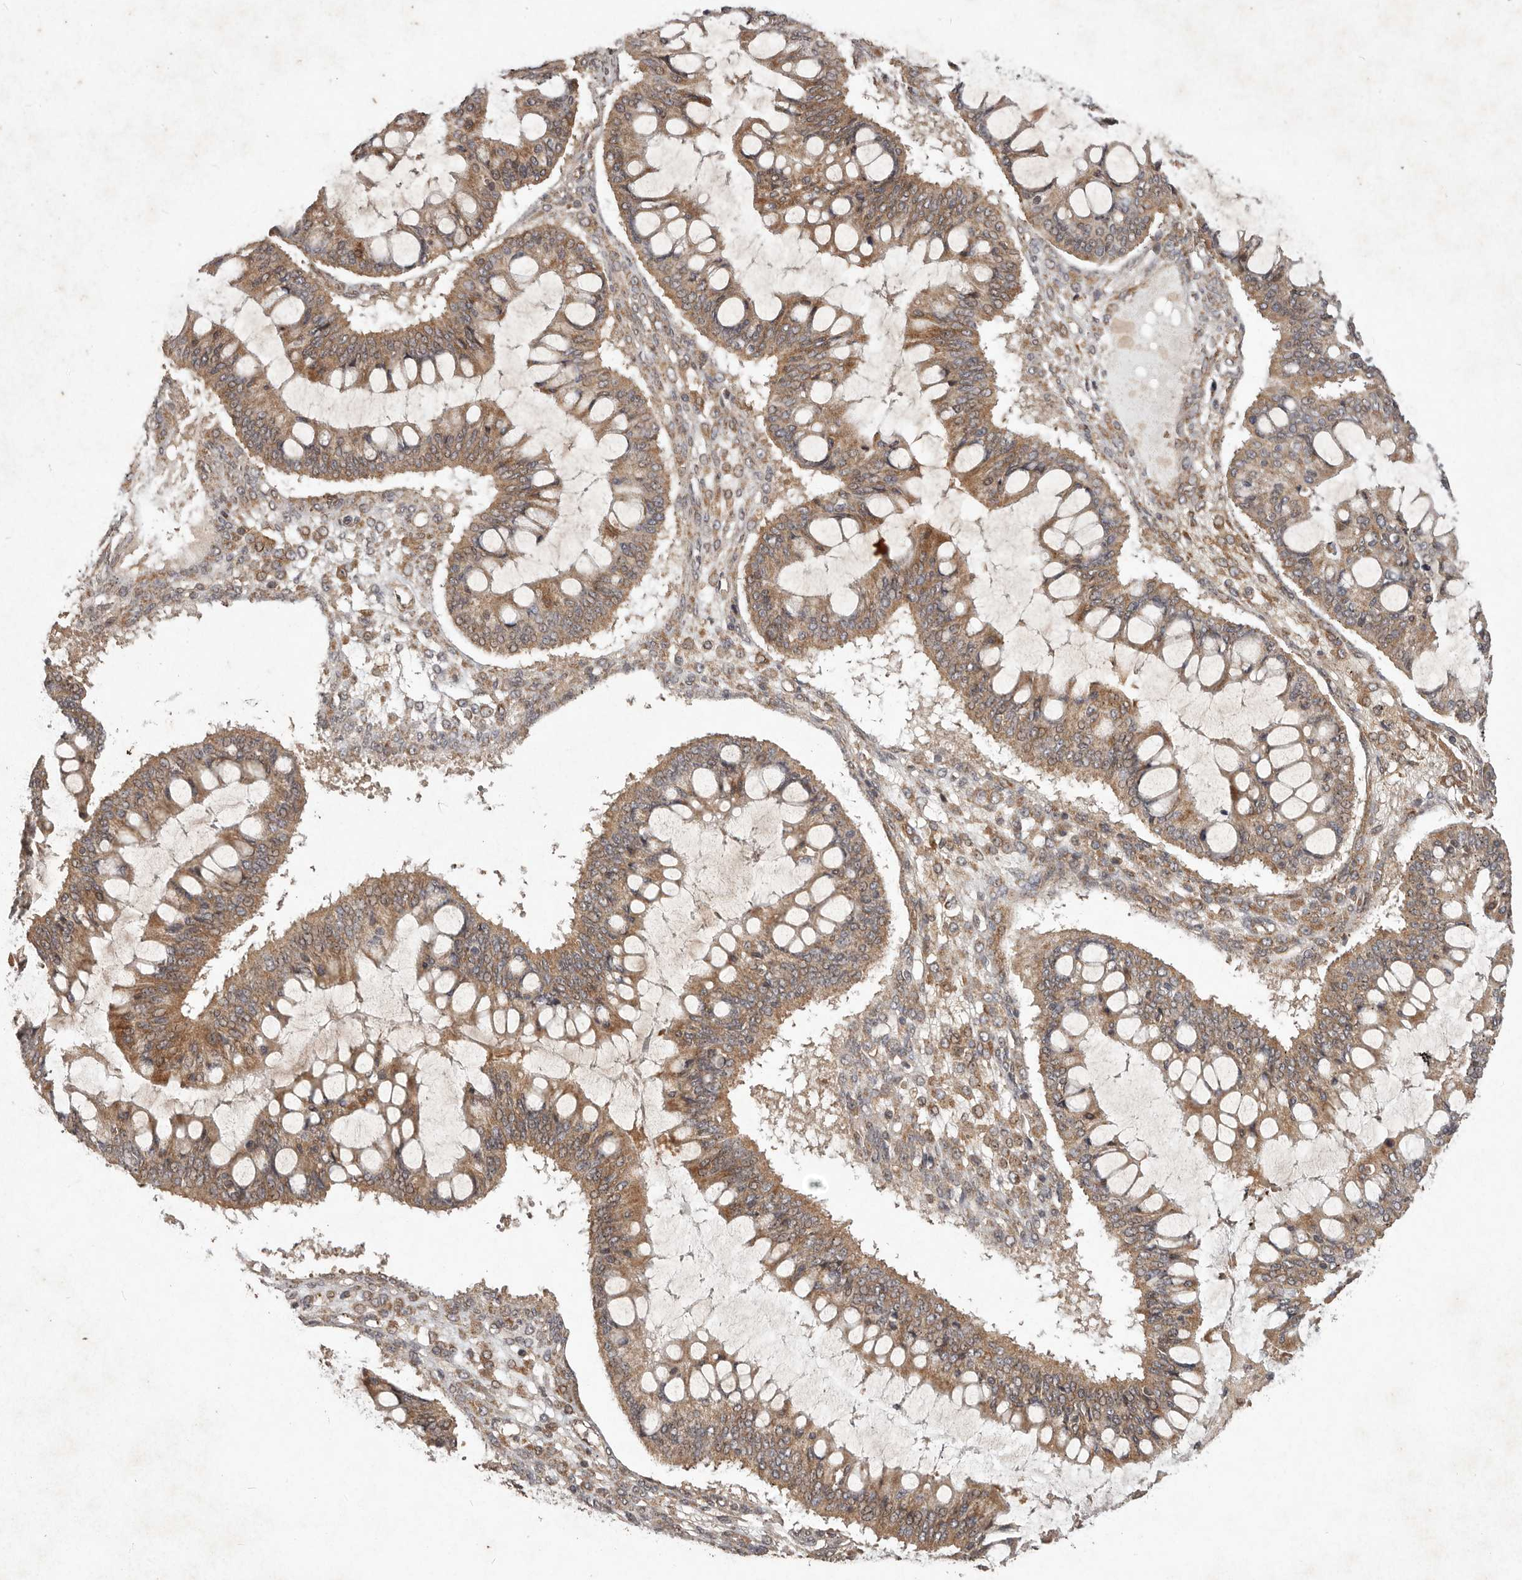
{"staining": {"intensity": "moderate", "quantity": ">75%", "location": "cytoplasmic/membranous"}, "tissue": "ovarian cancer", "cell_type": "Tumor cells", "image_type": "cancer", "snomed": [{"axis": "morphology", "description": "Cystadenocarcinoma, mucinous, NOS"}, {"axis": "topography", "description": "Ovary"}], "caption": "IHC photomicrograph of ovarian mucinous cystadenocarcinoma stained for a protein (brown), which demonstrates medium levels of moderate cytoplasmic/membranous positivity in approximately >75% of tumor cells.", "gene": "PLOD2", "patient": {"sex": "female", "age": 73}}